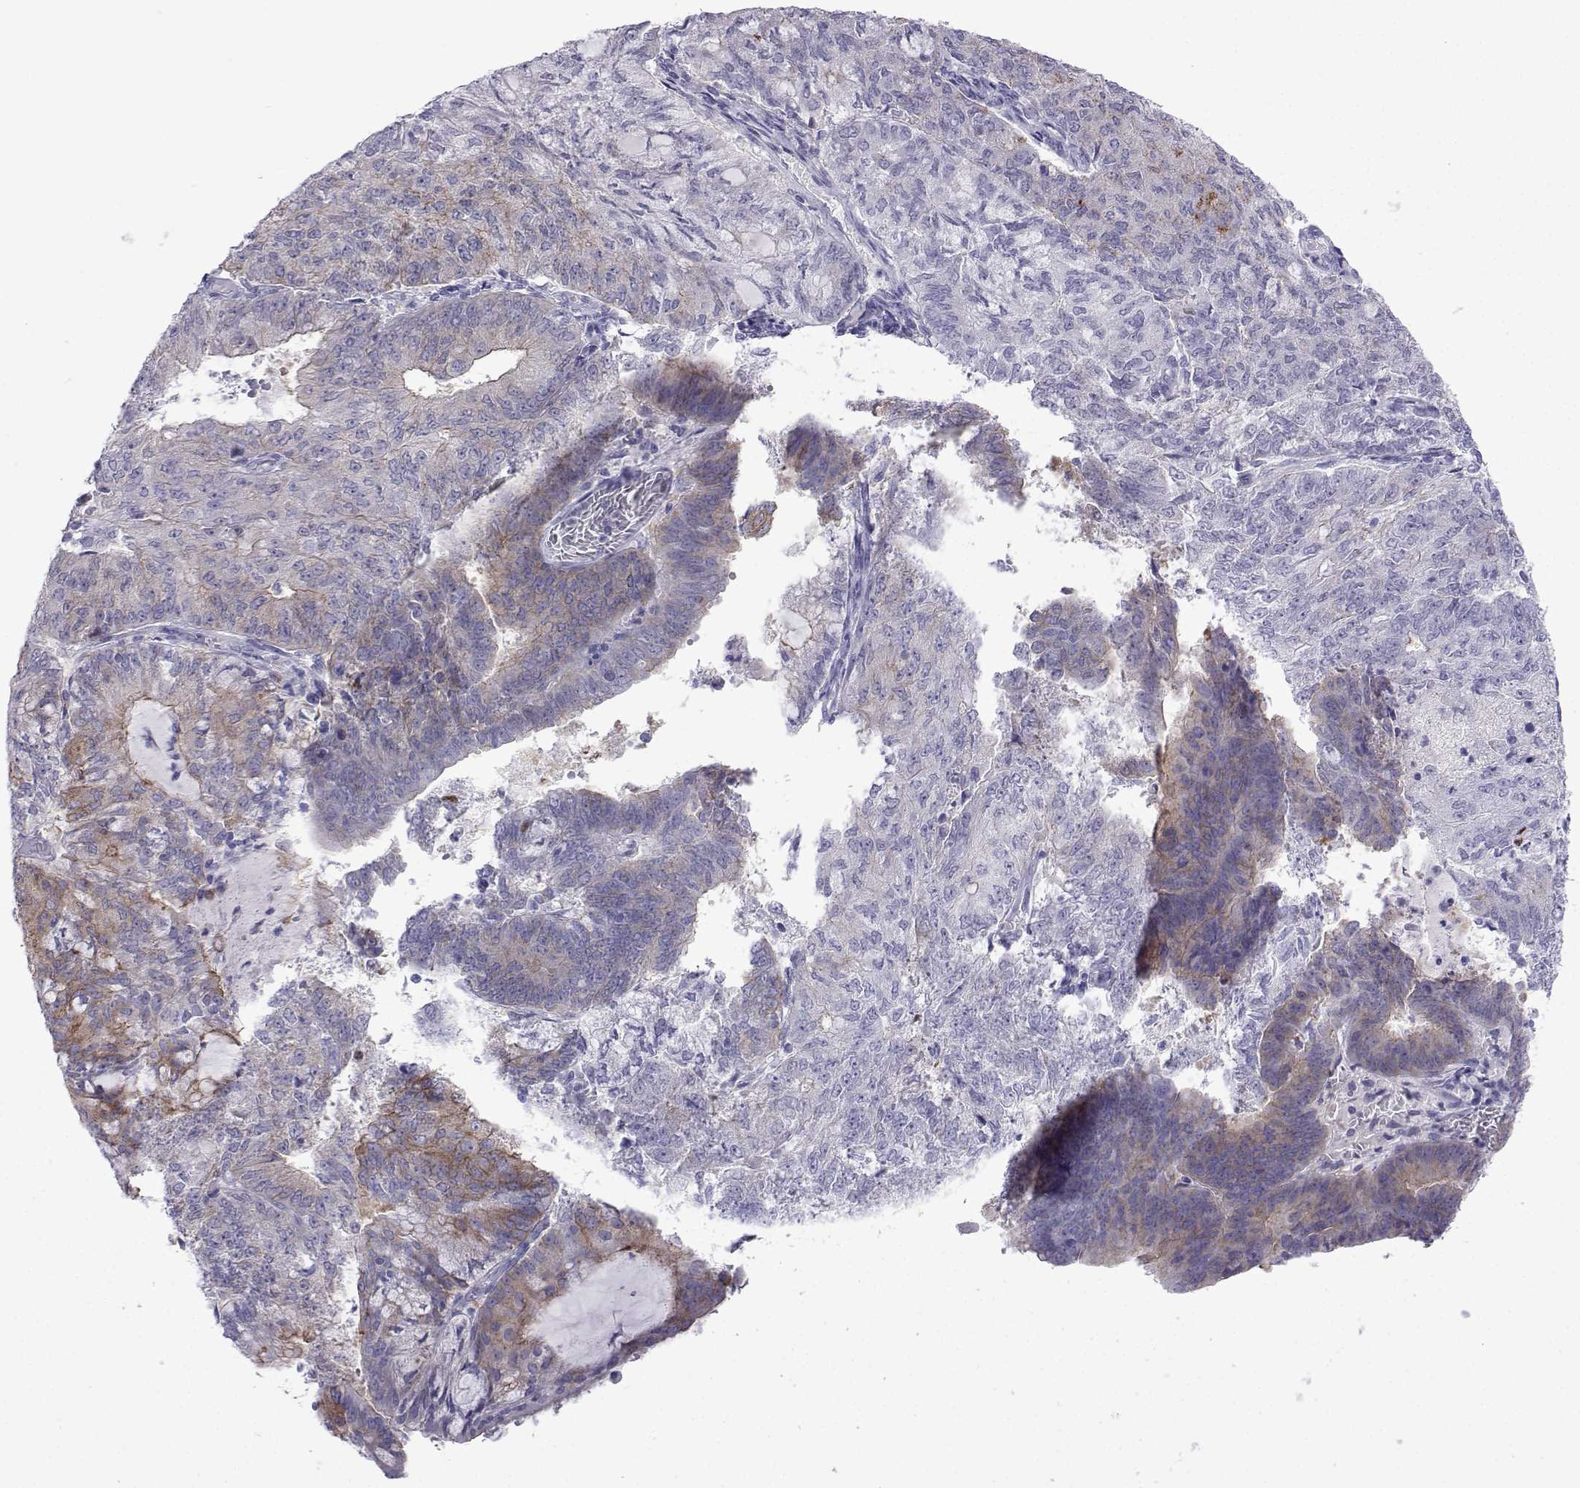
{"staining": {"intensity": "moderate", "quantity": "<25%", "location": "cytoplasmic/membranous,nuclear"}, "tissue": "endometrial cancer", "cell_type": "Tumor cells", "image_type": "cancer", "snomed": [{"axis": "morphology", "description": "Adenocarcinoma, NOS"}, {"axis": "topography", "description": "Endometrium"}], "caption": "Immunohistochemistry staining of endometrial cancer (adenocarcinoma), which reveals low levels of moderate cytoplasmic/membranous and nuclear expression in approximately <25% of tumor cells indicating moderate cytoplasmic/membranous and nuclear protein staining. The staining was performed using DAB (brown) for protein detection and nuclei were counterstained in hematoxylin (blue).", "gene": "COL22A1", "patient": {"sex": "female", "age": 82}}